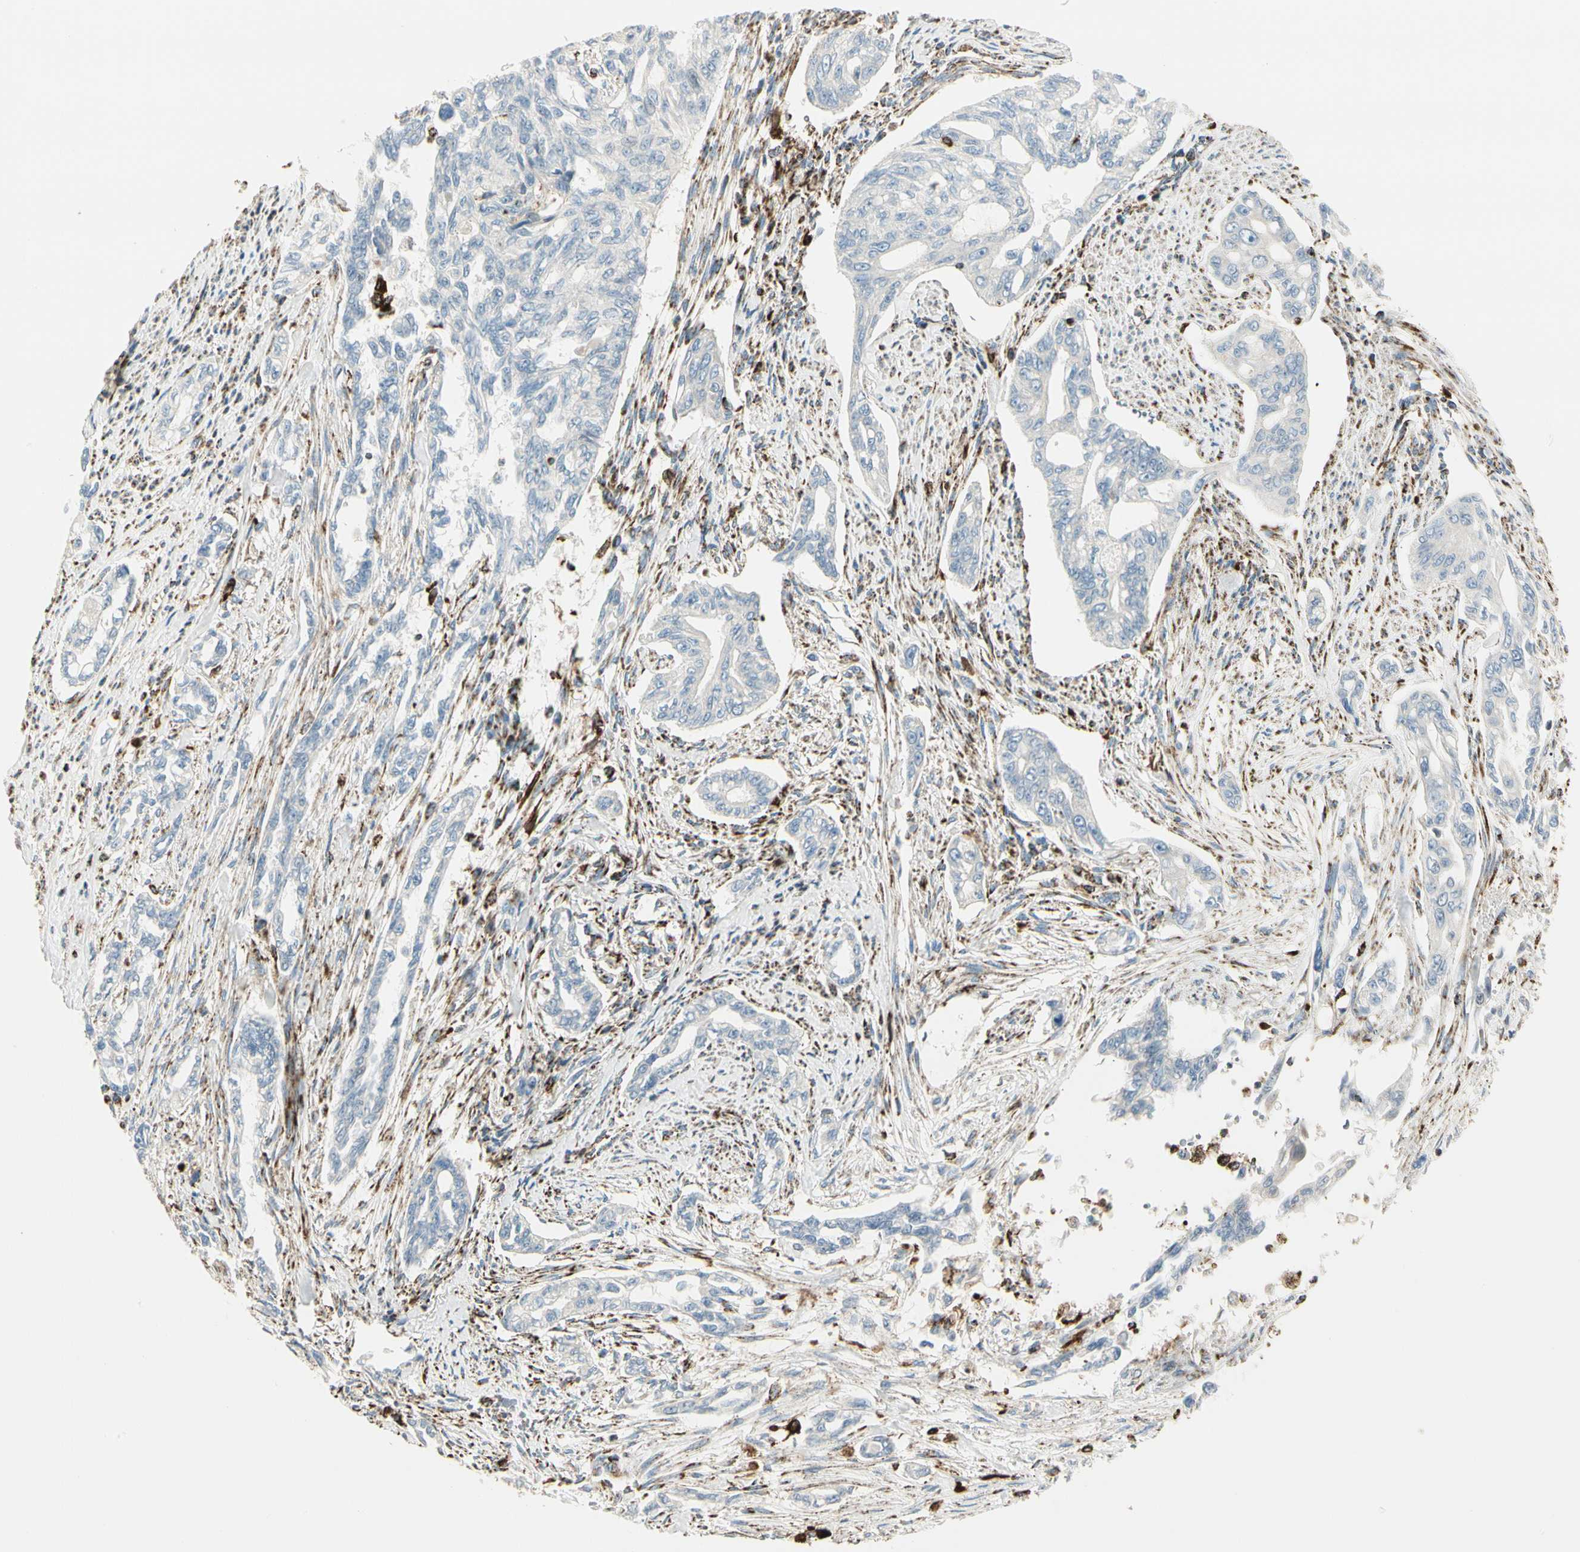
{"staining": {"intensity": "negative", "quantity": "none", "location": "none"}, "tissue": "pancreatic cancer", "cell_type": "Tumor cells", "image_type": "cancer", "snomed": [{"axis": "morphology", "description": "Normal tissue, NOS"}, {"axis": "topography", "description": "Pancreas"}], "caption": "Tumor cells are negative for protein expression in human pancreatic cancer.", "gene": "ME2", "patient": {"sex": "male", "age": 42}}